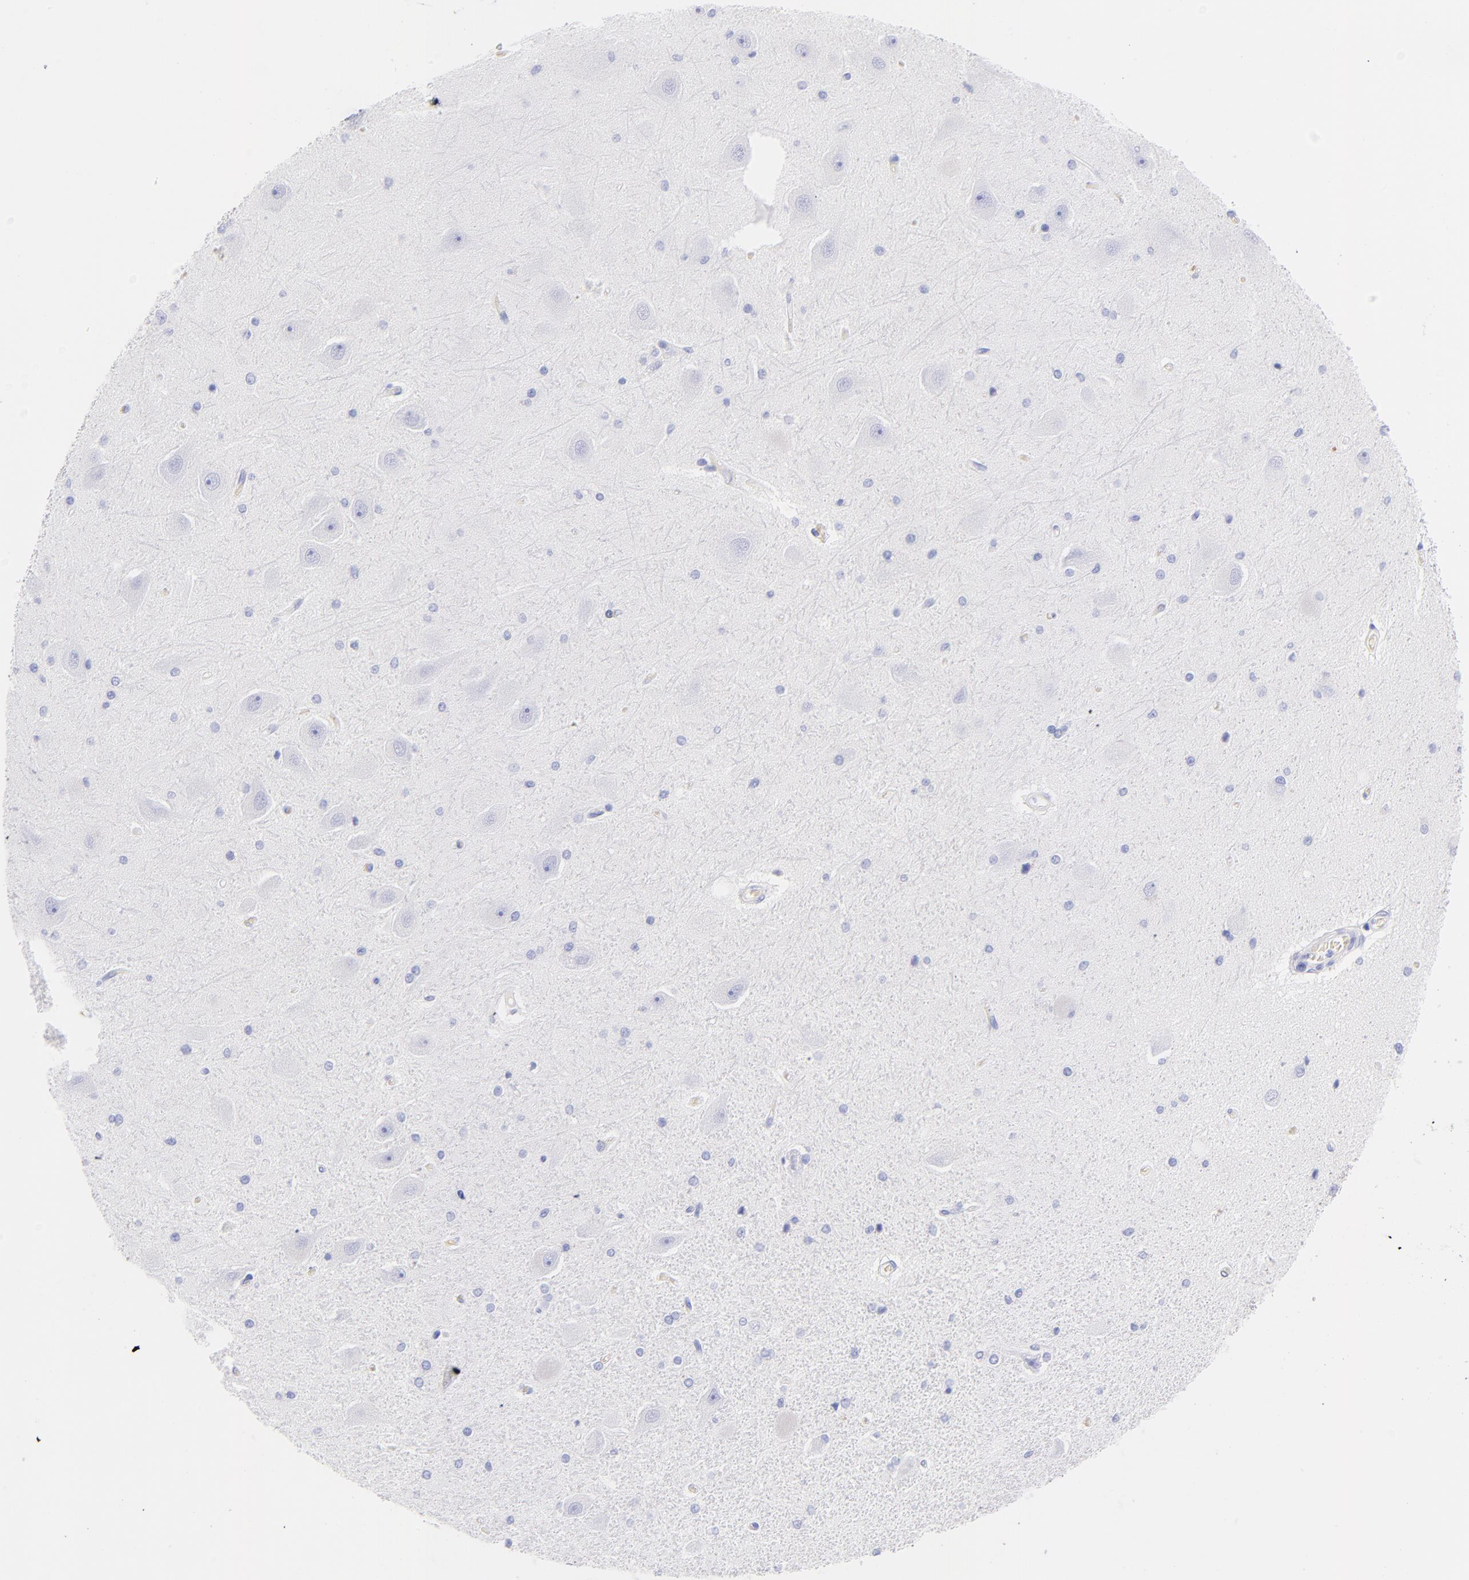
{"staining": {"intensity": "negative", "quantity": "none", "location": "none"}, "tissue": "hippocampus", "cell_type": "Glial cells", "image_type": "normal", "snomed": [{"axis": "morphology", "description": "Normal tissue, NOS"}, {"axis": "topography", "description": "Hippocampus"}], "caption": "The immunohistochemistry histopathology image has no significant staining in glial cells of hippocampus. Nuclei are stained in blue.", "gene": "FRMPD3", "patient": {"sex": "female", "age": 54}}